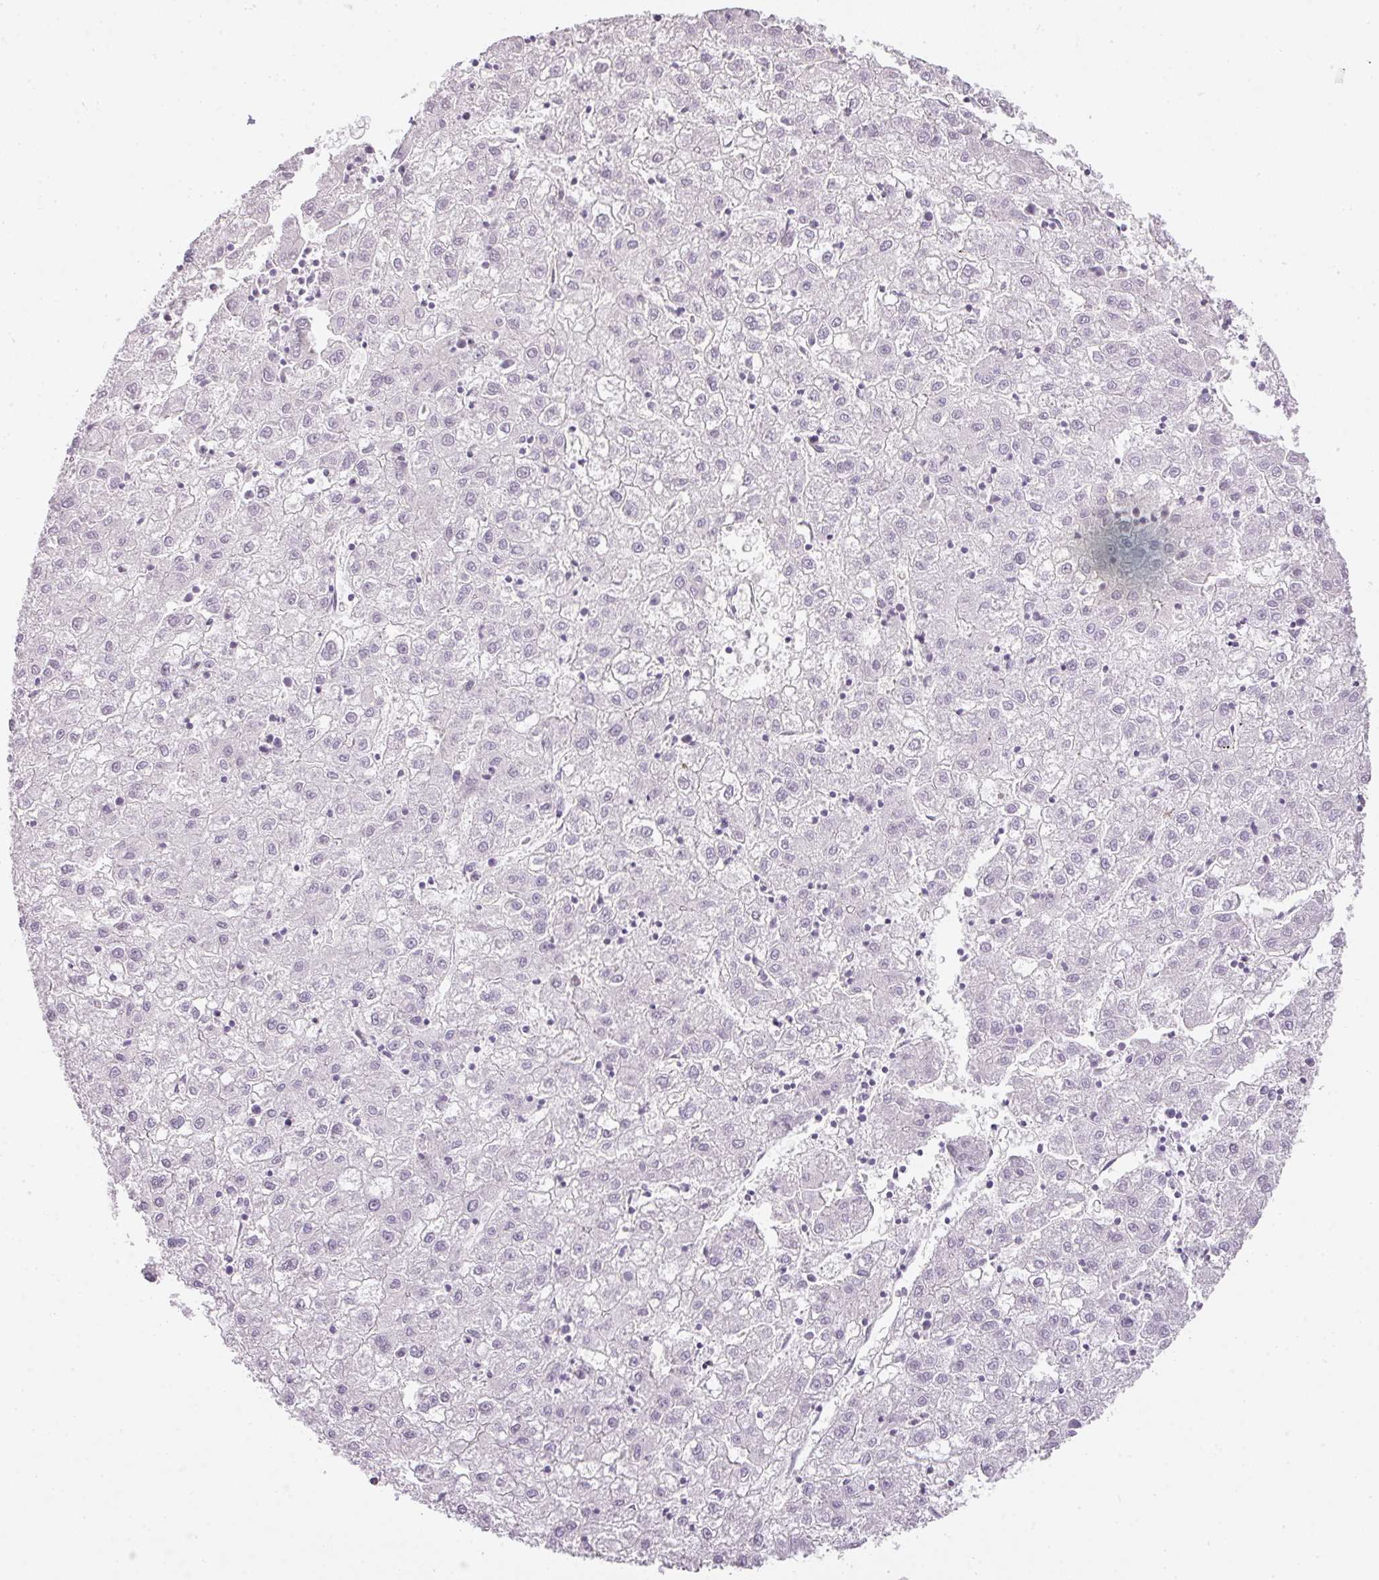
{"staining": {"intensity": "negative", "quantity": "none", "location": "none"}, "tissue": "liver cancer", "cell_type": "Tumor cells", "image_type": "cancer", "snomed": [{"axis": "morphology", "description": "Carcinoma, Hepatocellular, NOS"}, {"axis": "topography", "description": "Liver"}], "caption": "Protein analysis of liver cancer (hepatocellular carcinoma) exhibits no significant positivity in tumor cells.", "gene": "RAX2", "patient": {"sex": "male", "age": 72}}